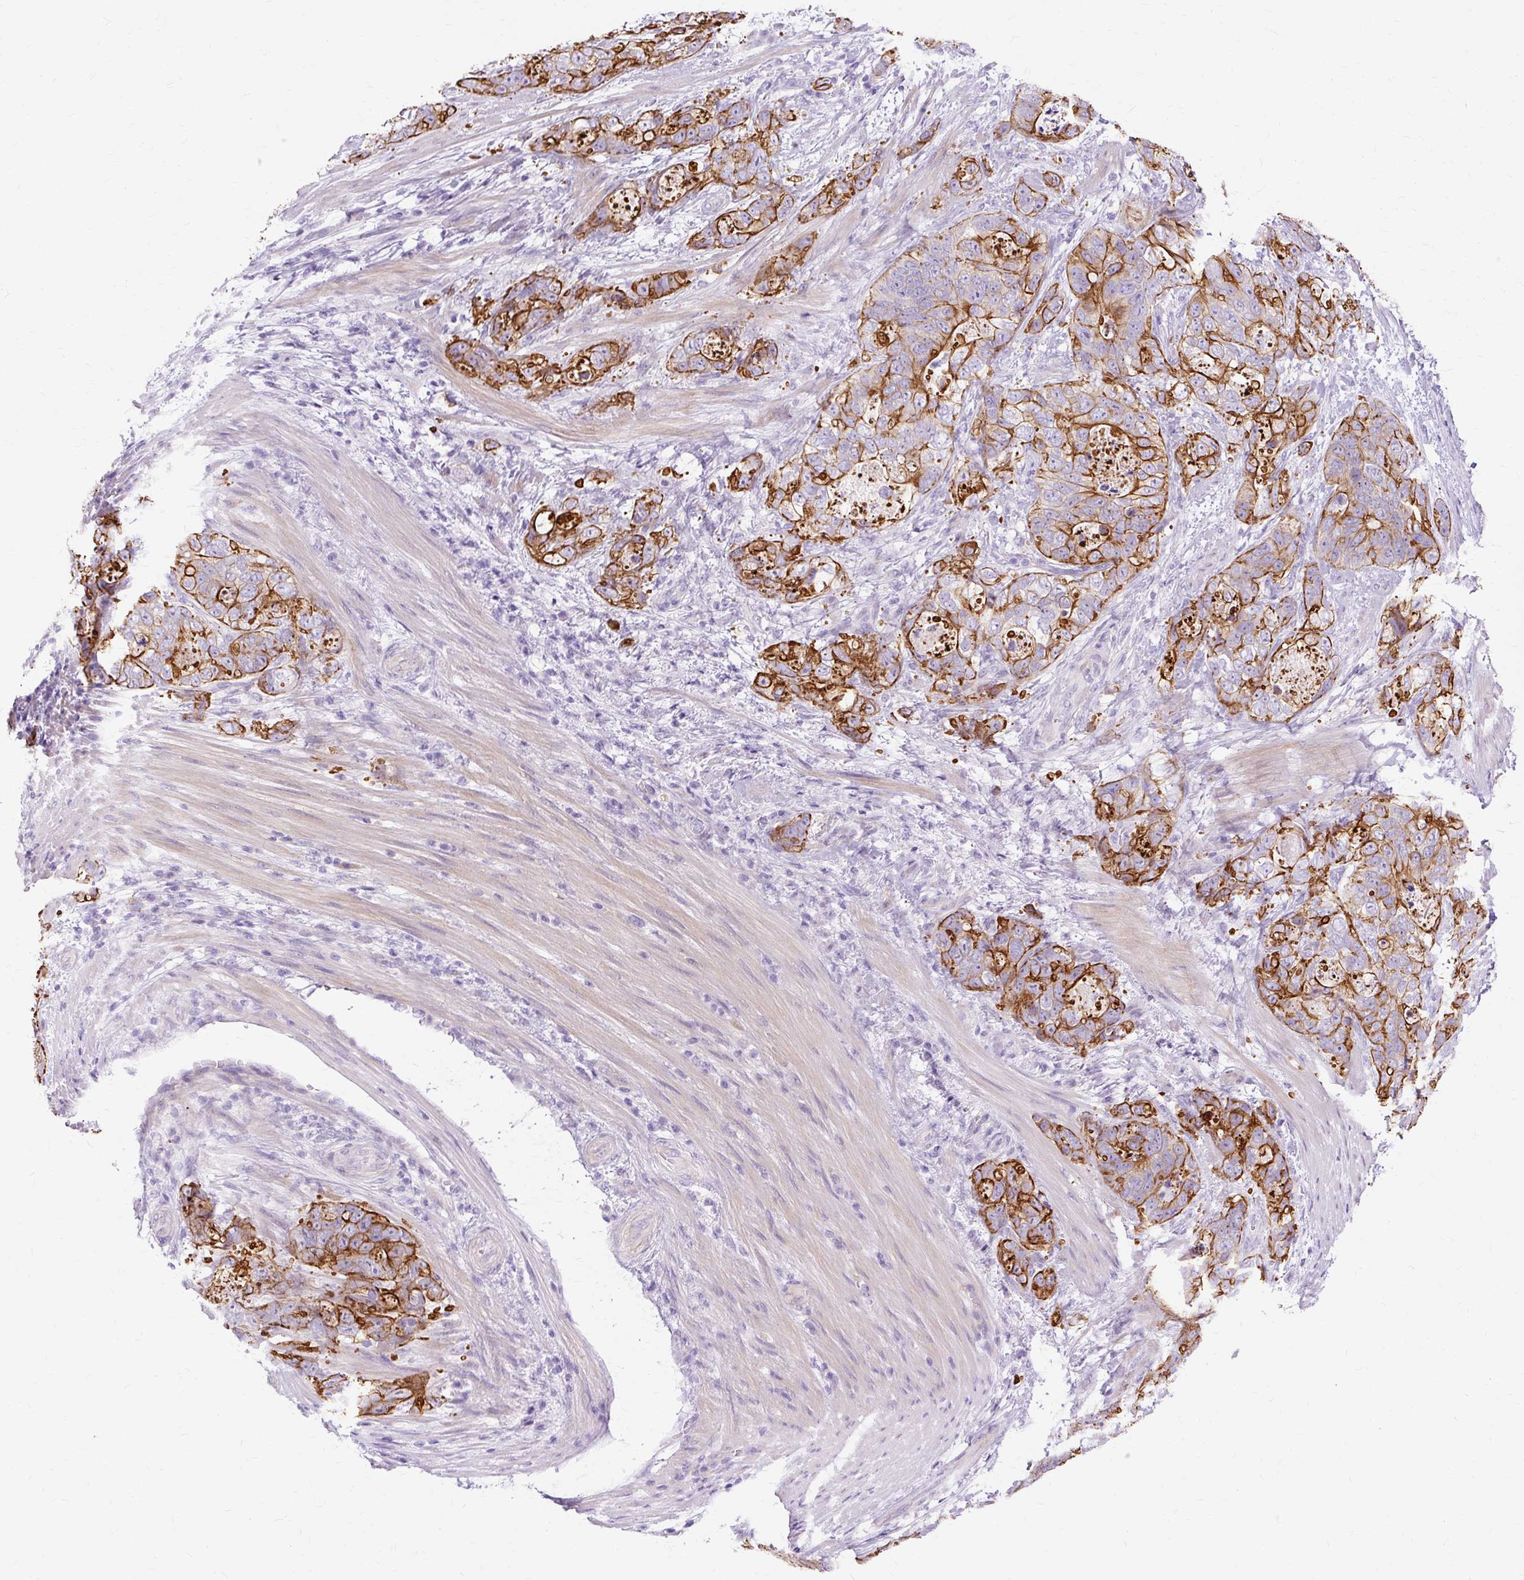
{"staining": {"intensity": "strong", "quantity": "25%-75%", "location": "cytoplasmic/membranous"}, "tissue": "stomach cancer", "cell_type": "Tumor cells", "image_type": "cancer", "snomed": [{"axis": "morphology", "description": "Normal tissue, NOS"}, {"axis": "morphology", "description": "Adenocarcinoma, NOS"}, {"axis": "topography", "description": "Stomach"}], "caption": "Stomach cancer (adenocarcinoma) stained with IHC displays strong cytoplasmic/membranous staining in about 25%-75% of tumor cells.", "gene": "DCTN4", "patient": {"sex": "female", "age": 89}}